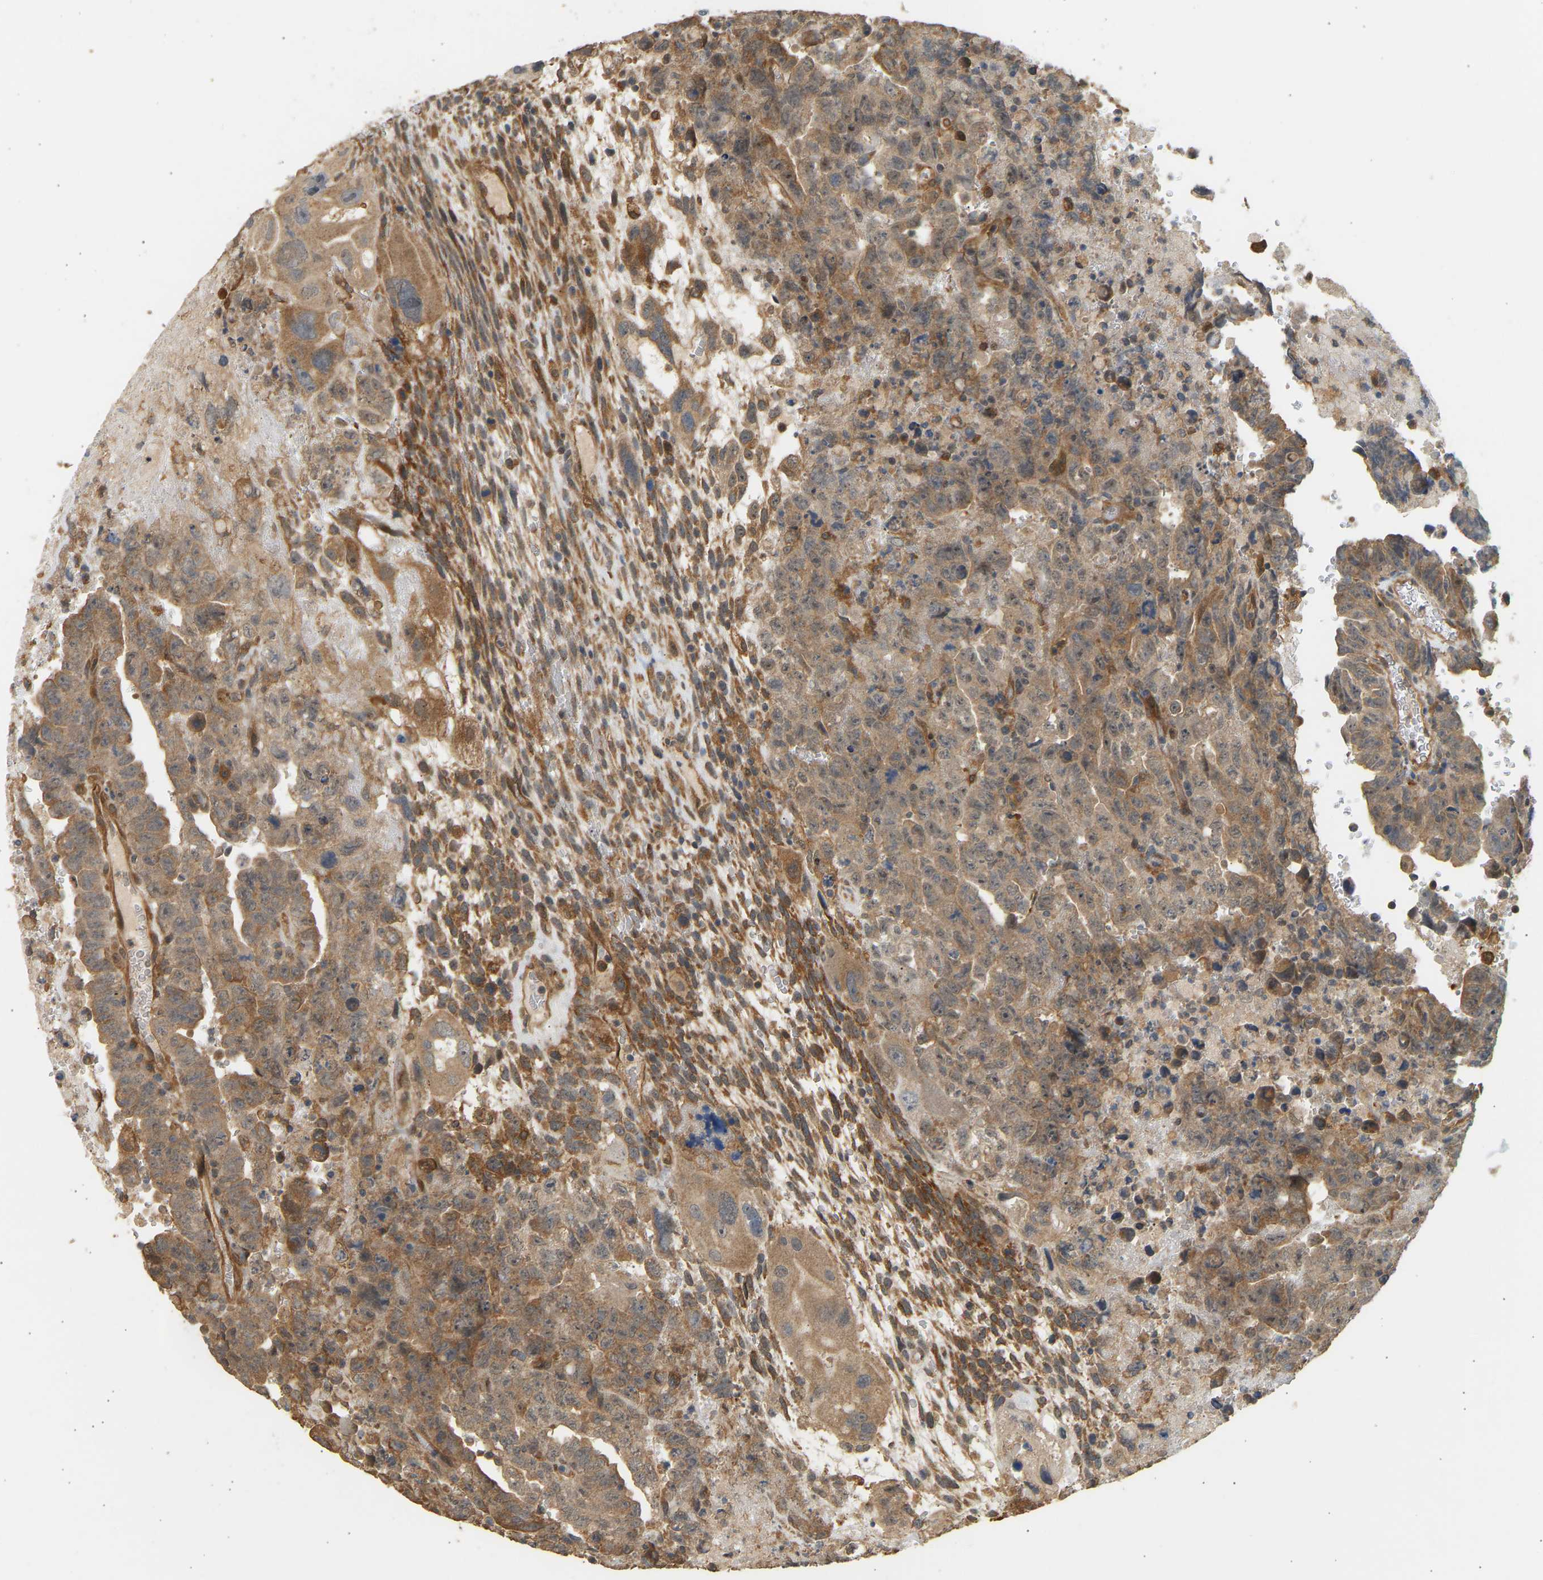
{"staining": {"intensity": "moderate", "quantity": ">75%", "location": "cytoplasmic/membranous"}, "tissue": "testis cancer", "cell_type": "Tumor cells", "image_type": "cancer", "snomed": [{"axis": "morphology", "description": "Carcinoma, Embryonal, NOS"}, {"axis": "topography", "description": "Testis"}], "caption": "Human testis cancer (embryonal carcinoma) stained with a protein marker displays moderate staining in tumor cells.", "gene": "RGL1", "patient": {"sex": "male", "age": 28}}